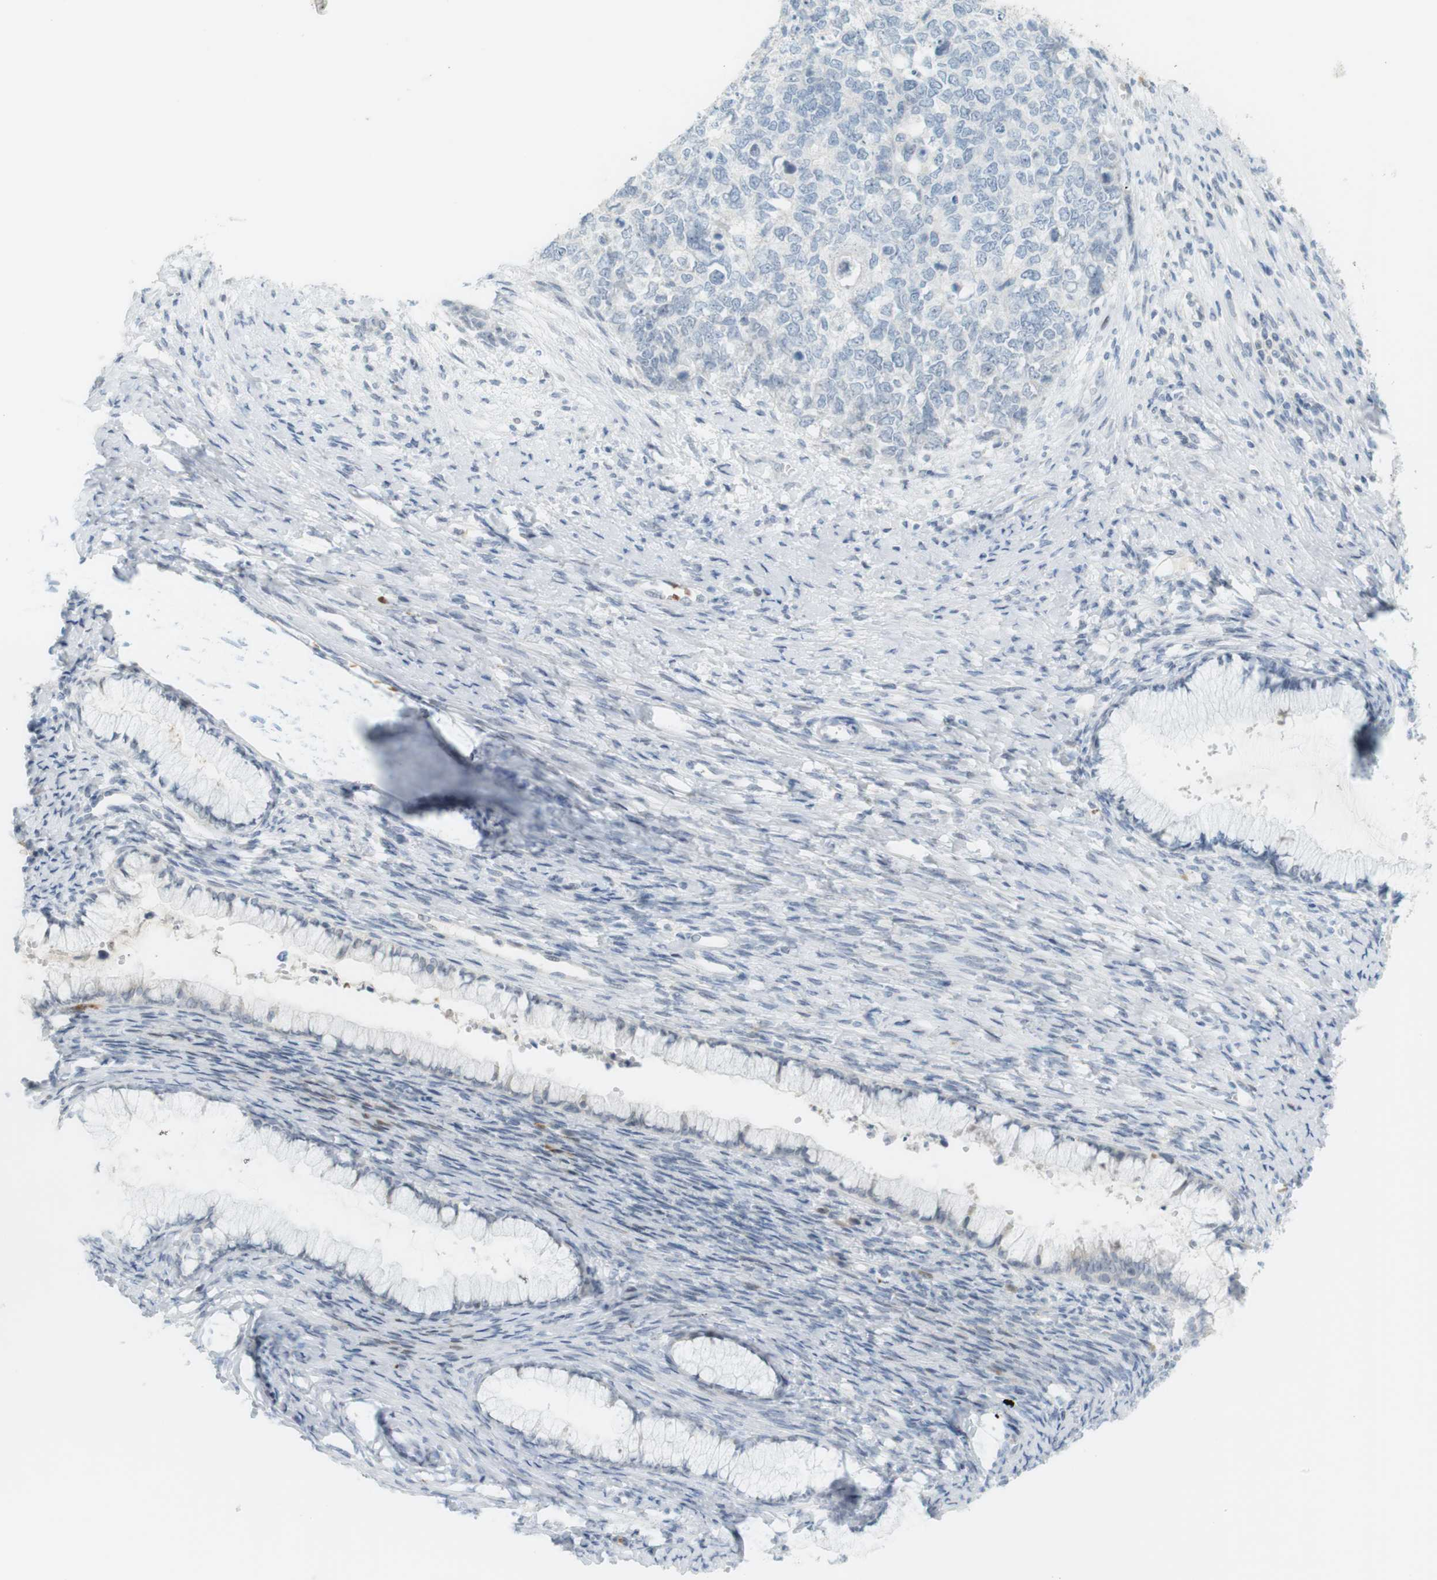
{"staining": {"intensity": "negative", "quantity": "none", "location": "none"}, "tissue": "cervical cancer", "cell_type": "Tumor cells", "image_type": "cancer", "snomed": [{"axis": "morphology", "description": "Squamous cell carcinoma, NOS"}, {"axis": "topography", "description": "Cervix"}], "caption": "The image exhibits no significant positivity in tumor cells of squamous cell carcinoma (cervical). The staining was performed using DAB (3,3'-diaminobenzidine) to visualize the protein expression in brown, while the nuclei were stained in blue with hematoxylin (Magnification: 20x).", "gene": "DMC1", "patient": {"sex": "female", "age": 63}}